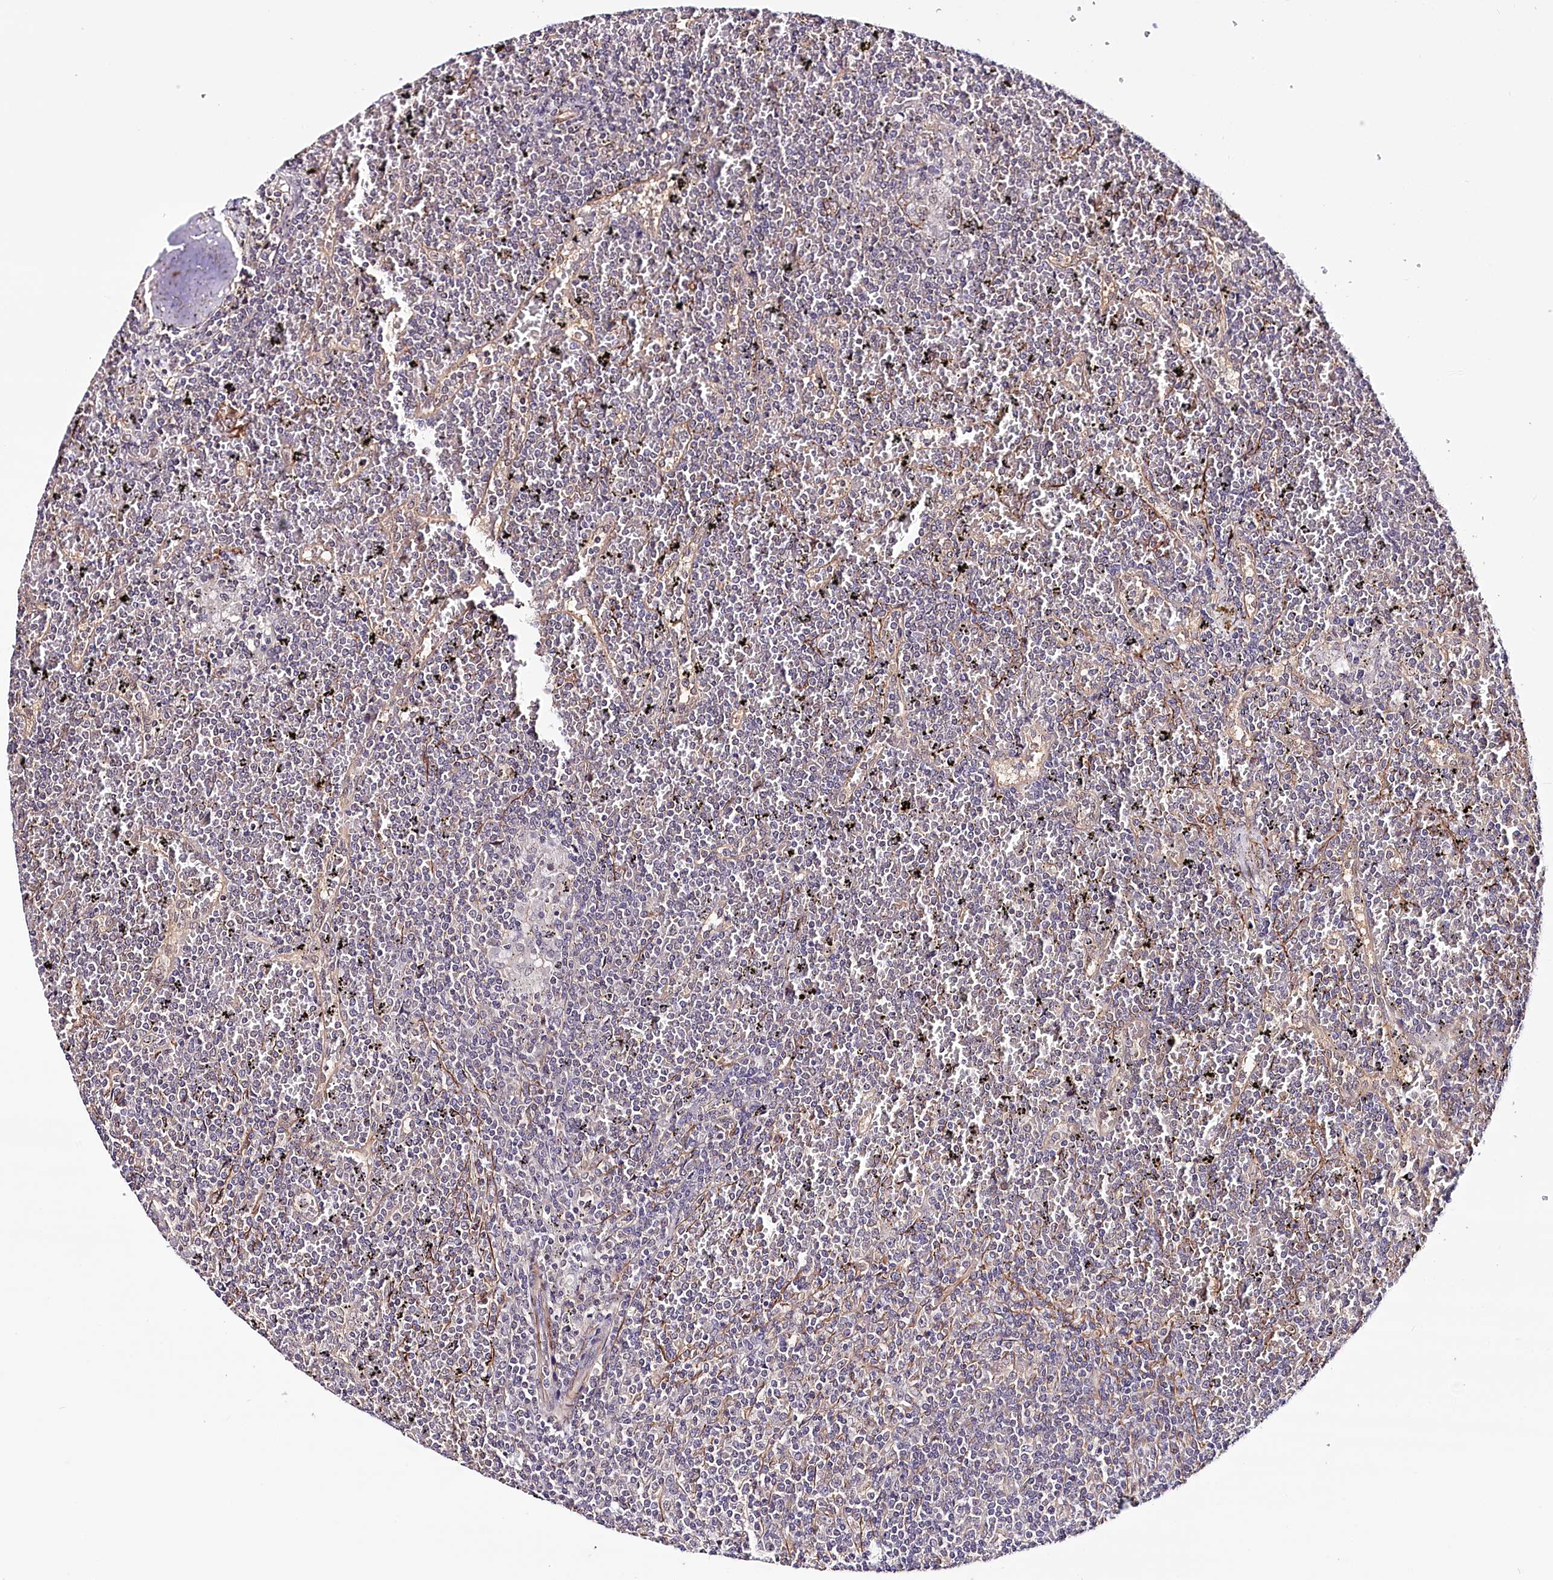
{"staining": {"intensity": "negative", "quantity": "none", "location": "none"}, "tissue": "lymphoma", "cell_type": "Tumor cells", "image_type": "cancer", "snomed": [{"axis": "morphology", "description": "Malignant lymphoma, non-Hodgkin's type, Low grade"}, {"axis": "topography", "description": "Spleen"}], "caption": "Micrograph shows no significant protein positivity in tumor cells of low-grade malignant lymphoma, non-Hodgkin's type.", "gene": "PPP2R5B", "patient": {"sex": "female", "age": 19}}